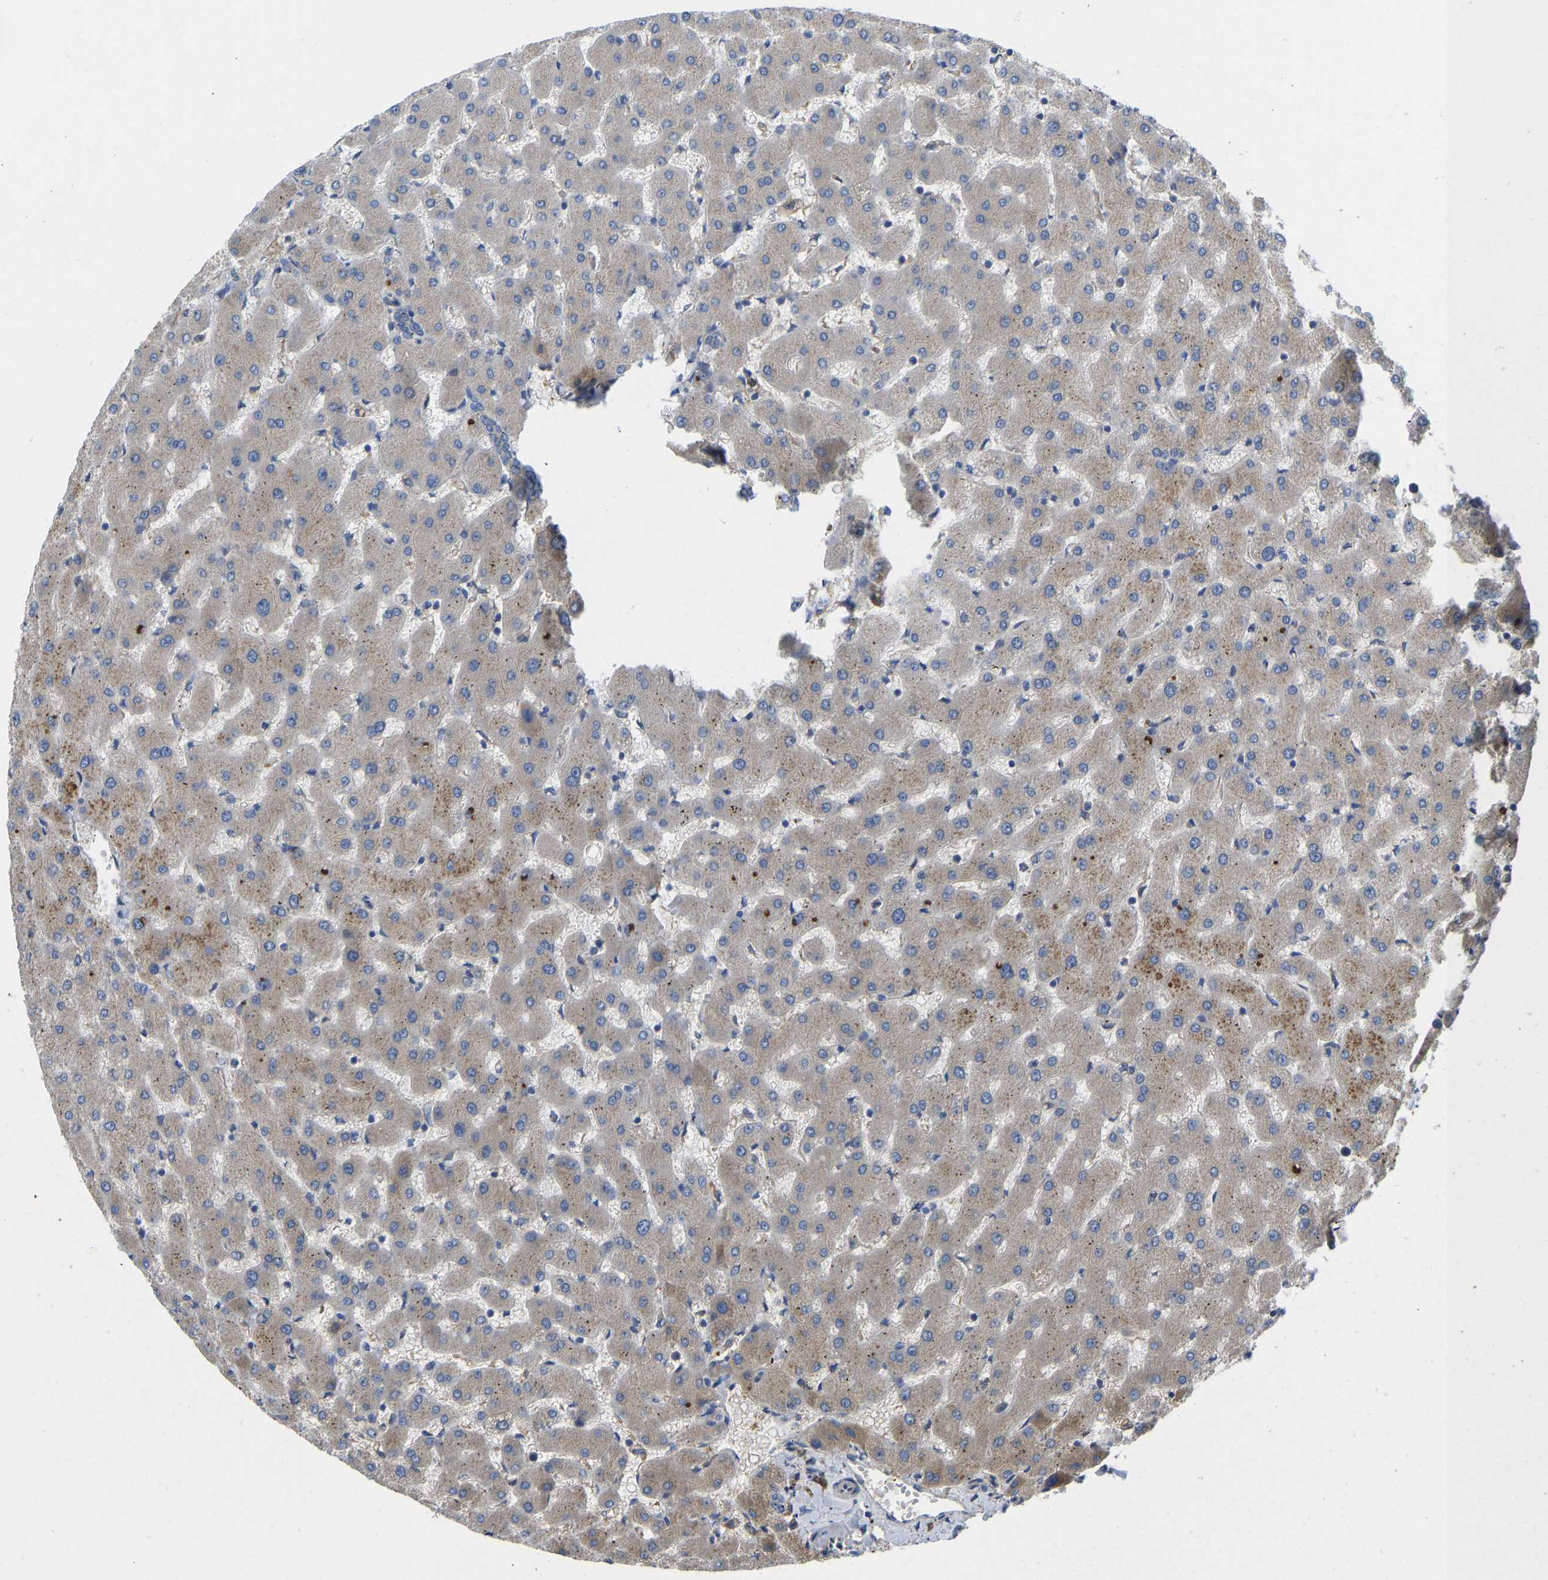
{"staining": {"intensity": "negative", "quantity": "none", "location": "none"}, "tissue": "liver", "cell_type": "Cholangiocytes", "image_type": "normal", "snomed": [{"axis": "morphology", "description": "Normal tissue, NOS"}, {"axis": "topography", "description": "Liver"}], "caption": "This is a photomicrograph of IHC staining of normal liver, which shows no staining in cholangiocytes. The staining is performed using DAB brown chromogen with nuclei counter-stained in using hematoxylin.", "gene": "VCPKMT", "patient": {"sex": "female", "age": 63}}